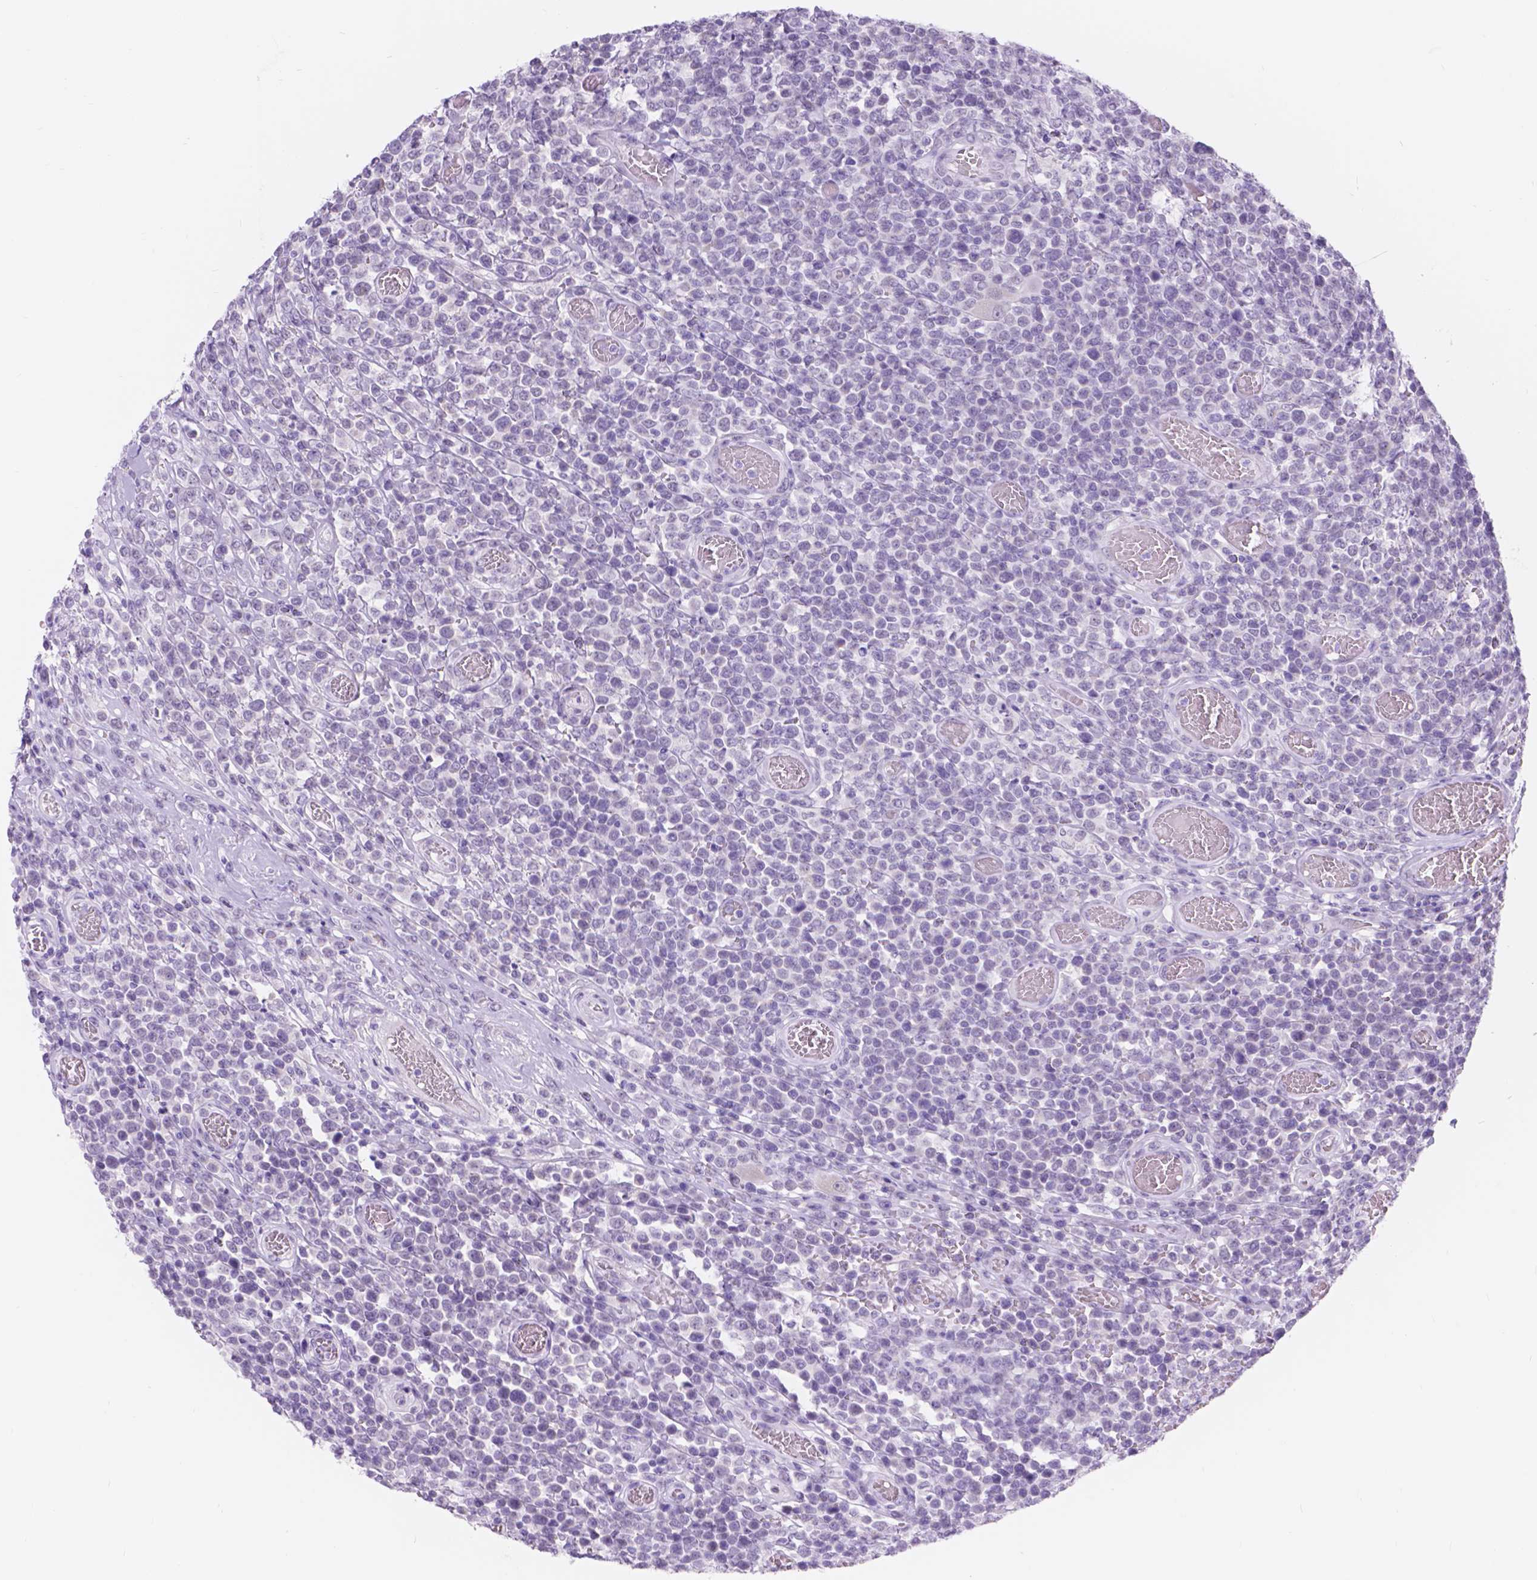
{"staining": {"intensity": "negative", "quantity": "none", "location": "none"}, "tissue": "lymphoma", "cell_type": "Tumor cells", "image_type": "cancer", "snomed": [{"axis": "morphology", "description": "Malignant lymphoma, non-Hodgkin's type, High grade"}, {"axis": "topography", "description": "Soft tissue"}], "caption": "High power microscopy histopathology image of an immunohistochemistry (IHC) histopathology image of lymphoma, revealing no significant expression in tumor cells. The staining is performed using DAB (3,3'-diaminobenzidine) brown chromogen with nuclei counter-stained in using hematoxylin.", "gene": "DCC", "patient": {"sex": "female", "age": 56}}